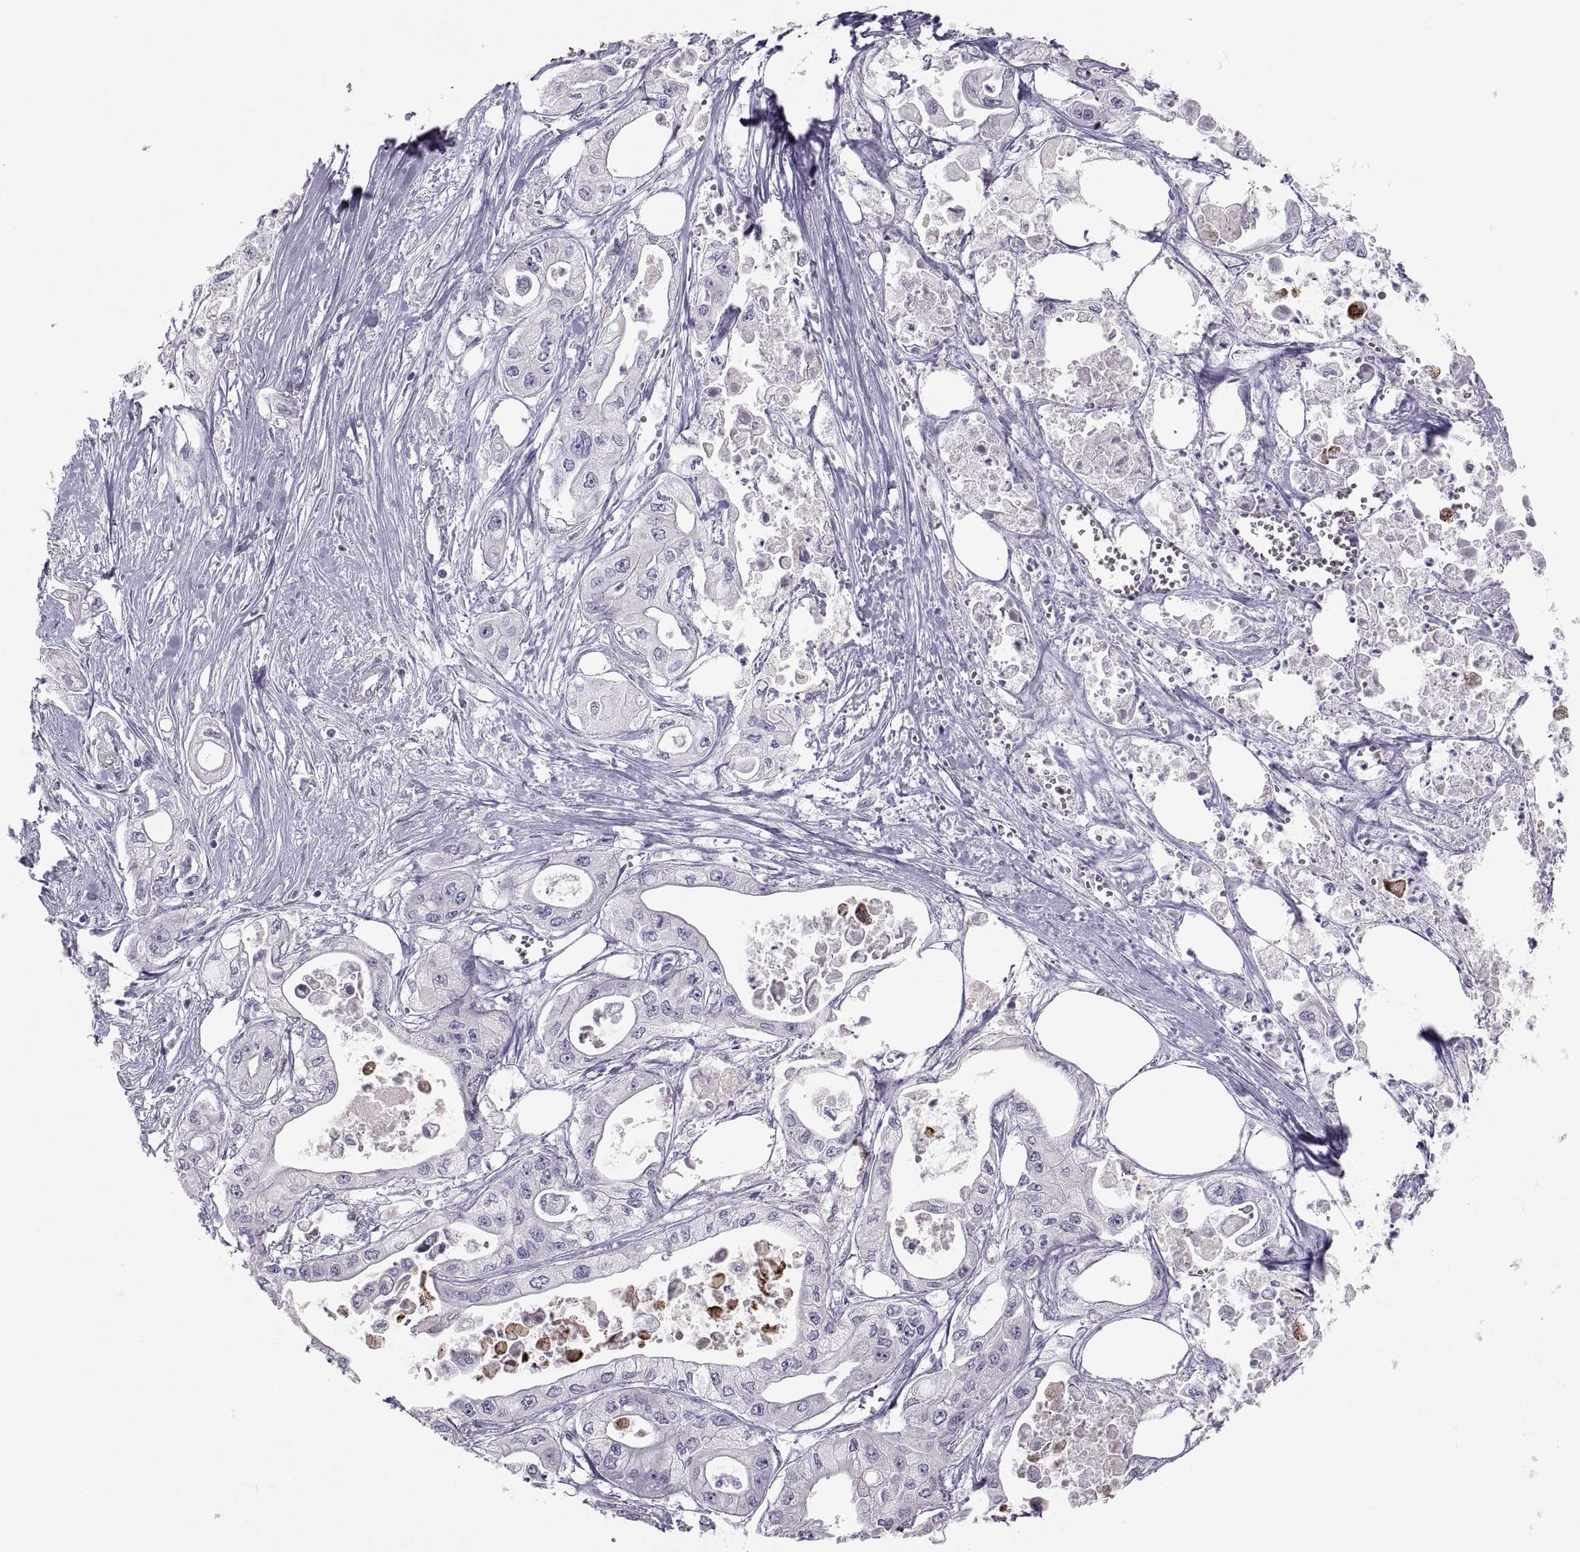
{"staining": {"intensity": "negative", "quantity": "none", "location": "none"}, "tissue": "pancreatic cancer", "cell_type": "Tumor cells", "image_type": "cancer", "snomed": [{"axis": "morphology", "description": "Adenocarcinoma, NOS"}, {"axis": "topography", "description": "Pancreas"}], "caption": "Tumor cells are negative for brown protein staining in pancreatic cancer (adenocarcinoma).", "gene": "MAGEB2", "patient": {"sex": "male", "age": 70}}